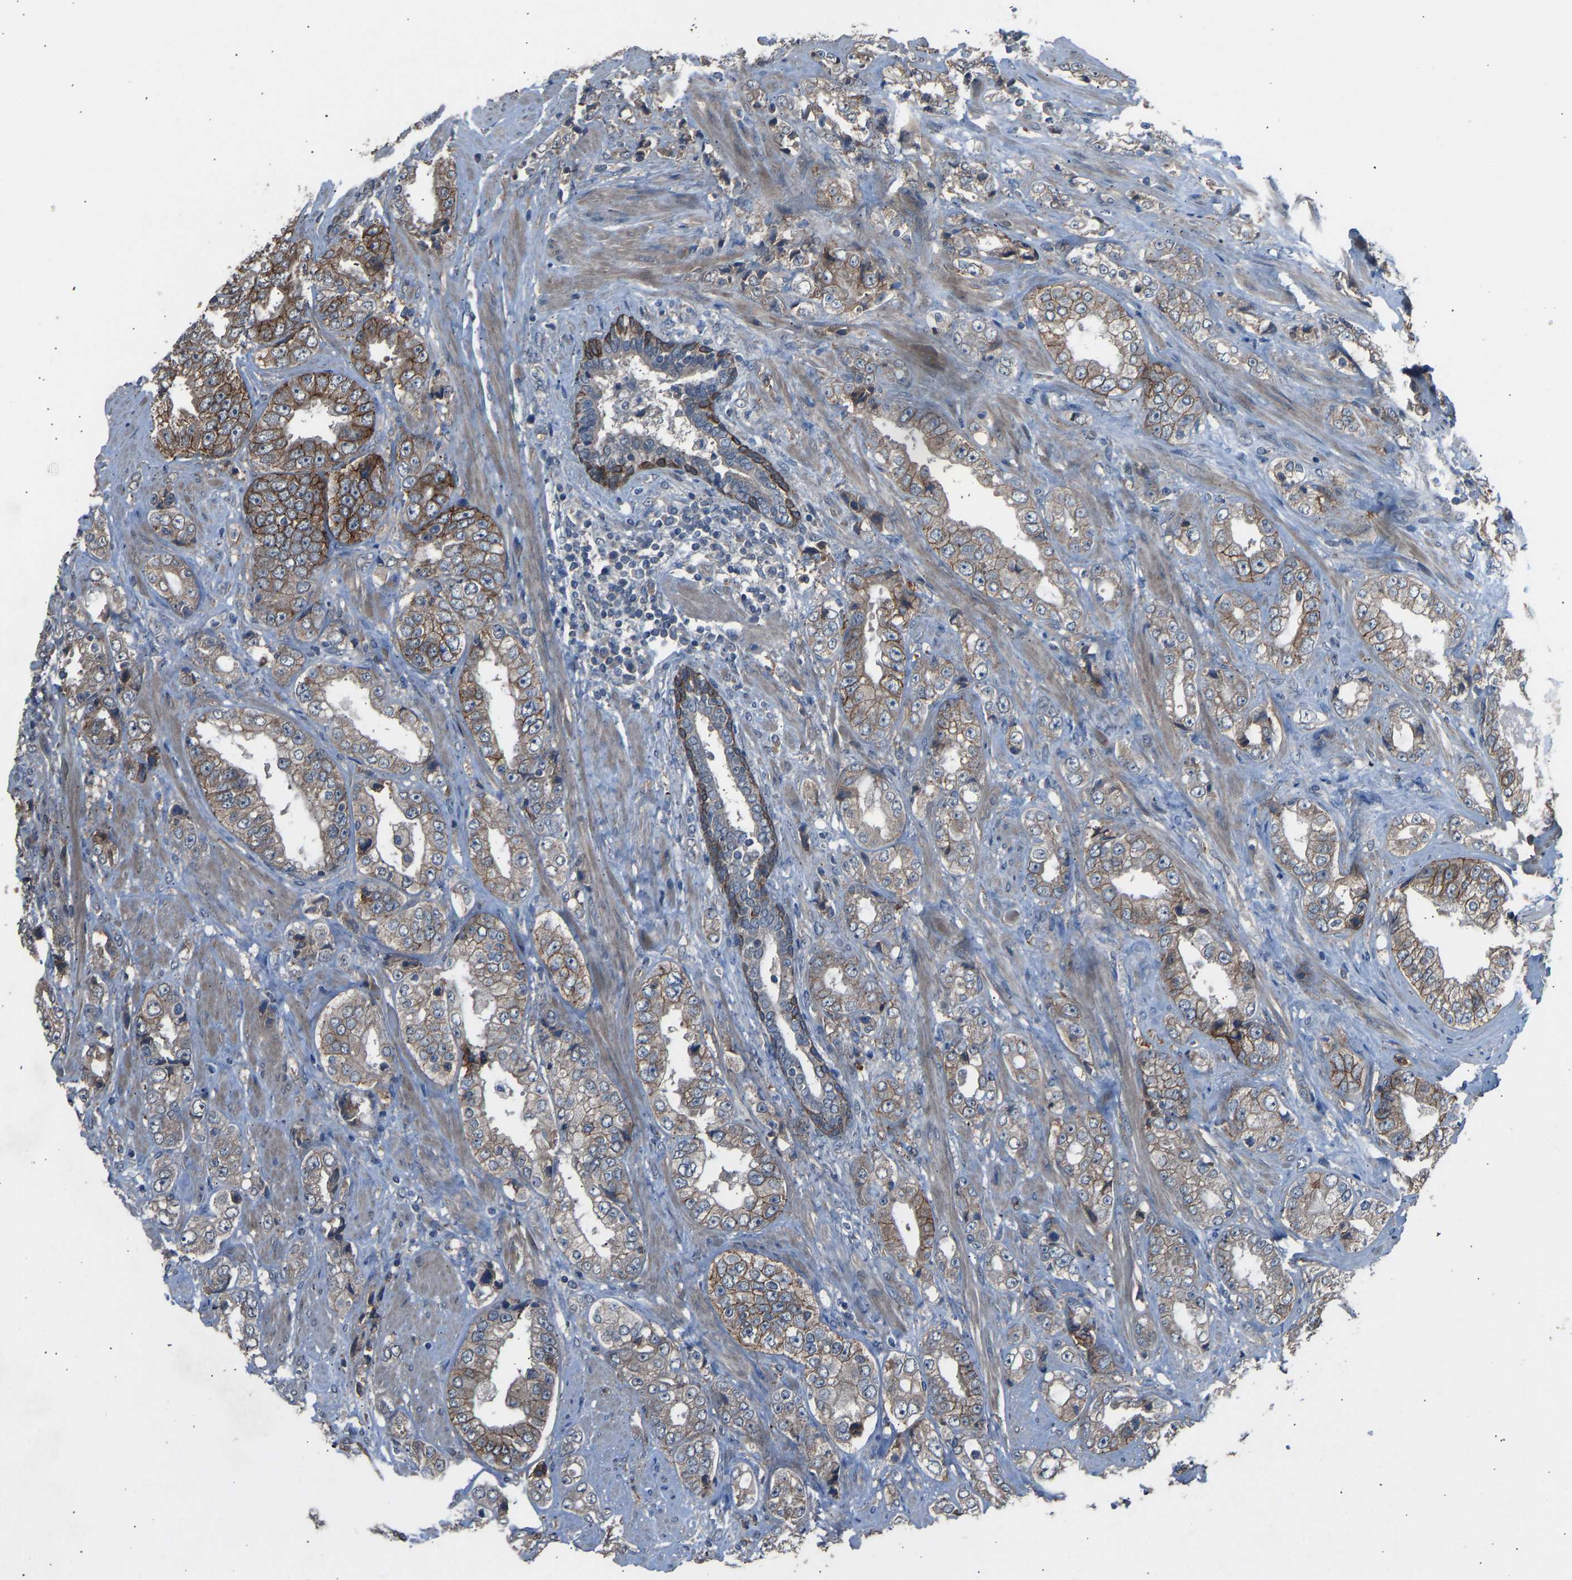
{"staining": {"intensity": "weak", "quantity": ">75%", "location": "cytoplasmic/membranous"}, "tissue": "prostate cancer", "cell_type": "Tumor cells", "image_type": "cancer", "snomed": [{"axis": "morphology", "description": "Adenocarcinoma, High grade"}, {"axis": "topography", "description": "Prostate"}], "caption": "Human prostate cancer (high-grade adenocarcinoma) stained with a protein marker exhibits weak staining in tumor cells.", "gene": "SLC43A1", "patient": {"sex": "male", "age": 61}}